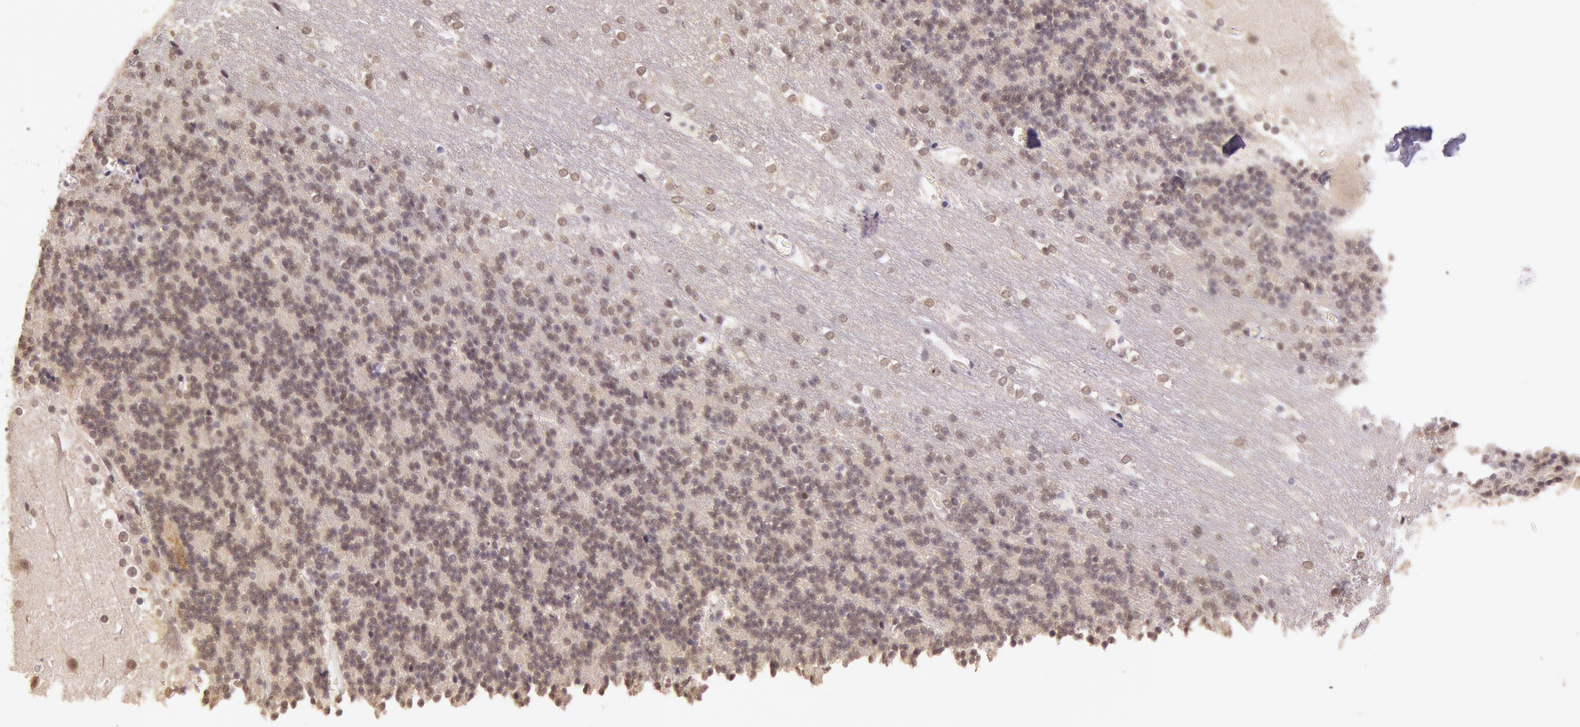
{"staining": {"intensity": "weak", "quantity": ">75%", "location": "nuclear"}, "tissue": "cerebellum", "cell_type": "Cells in granular layer", "image_type": "normal", "snomed": [{"axis": "morphology", "description": "Normal tissue, NOS"}, {"axis": "topography", "description": "Cerebellum"}], "caption": "Brown immunohistochemical staining in unremarkable human cerebellum demonstrates weak nuclear expression in about >75% of cells in granular layer. (brown staining indicates protein expression, while blue staining denotes nuclei).", "gene": "RTL10", "patient": {"sex": "female", "age": 19}}